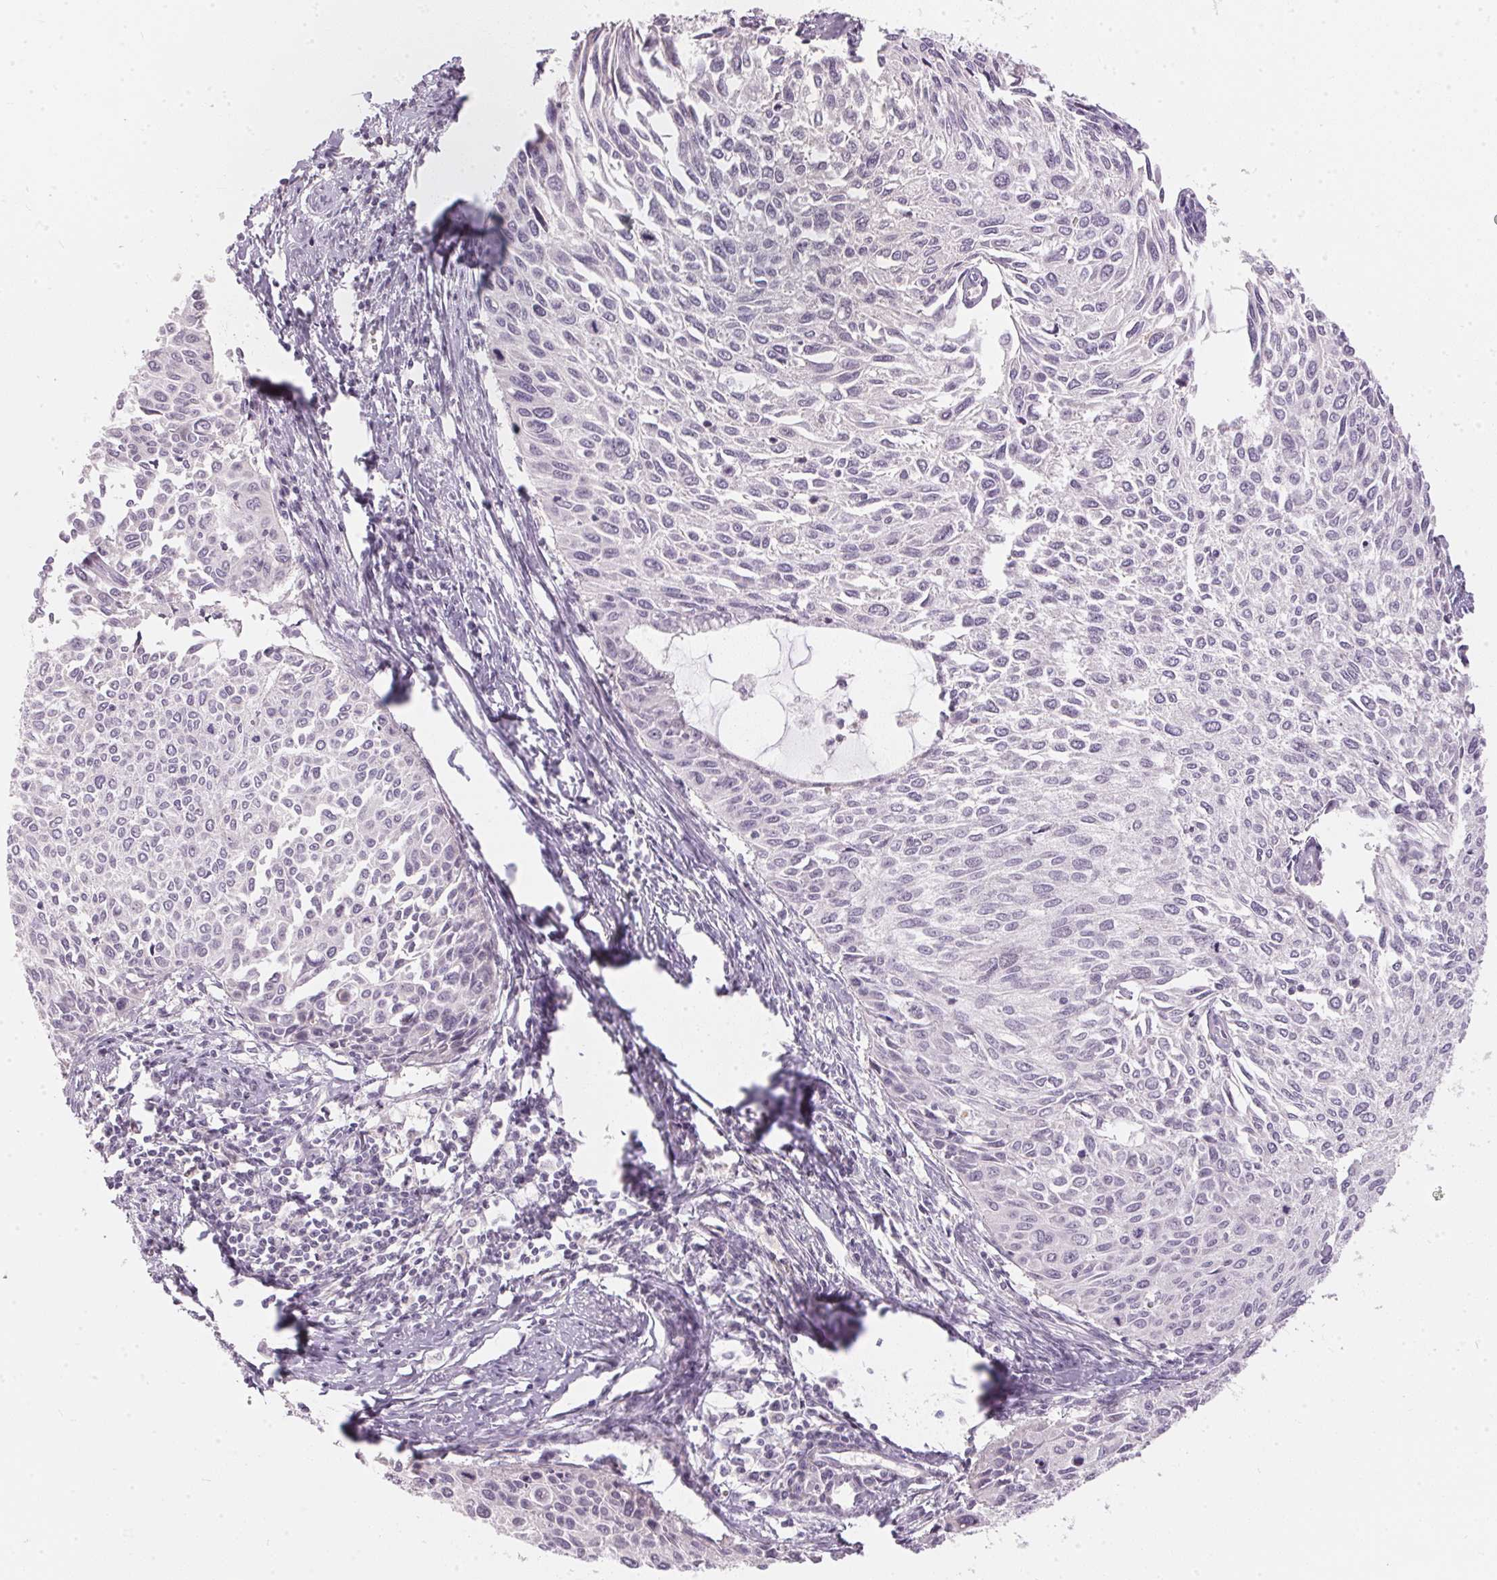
{"staining": {"intensity": "negative", "quantity": "none", "location": "none"}, "tissue": "cervical cancer", "cell_type": "Tumor cells", "image_type": "cancer", "snomed": [{"axis": "morphology", "description": "Squamous cell carcinoma, NOS"}, {"axis": "topography", "description": "Cervix"}], "caption": "Protein analysis of cervical cancer (squamous cell carcinoma) displays no significant staining in tumor cells.", "gene": "GDAP1L1", "patient": {"sex": "female", "age": 50}}